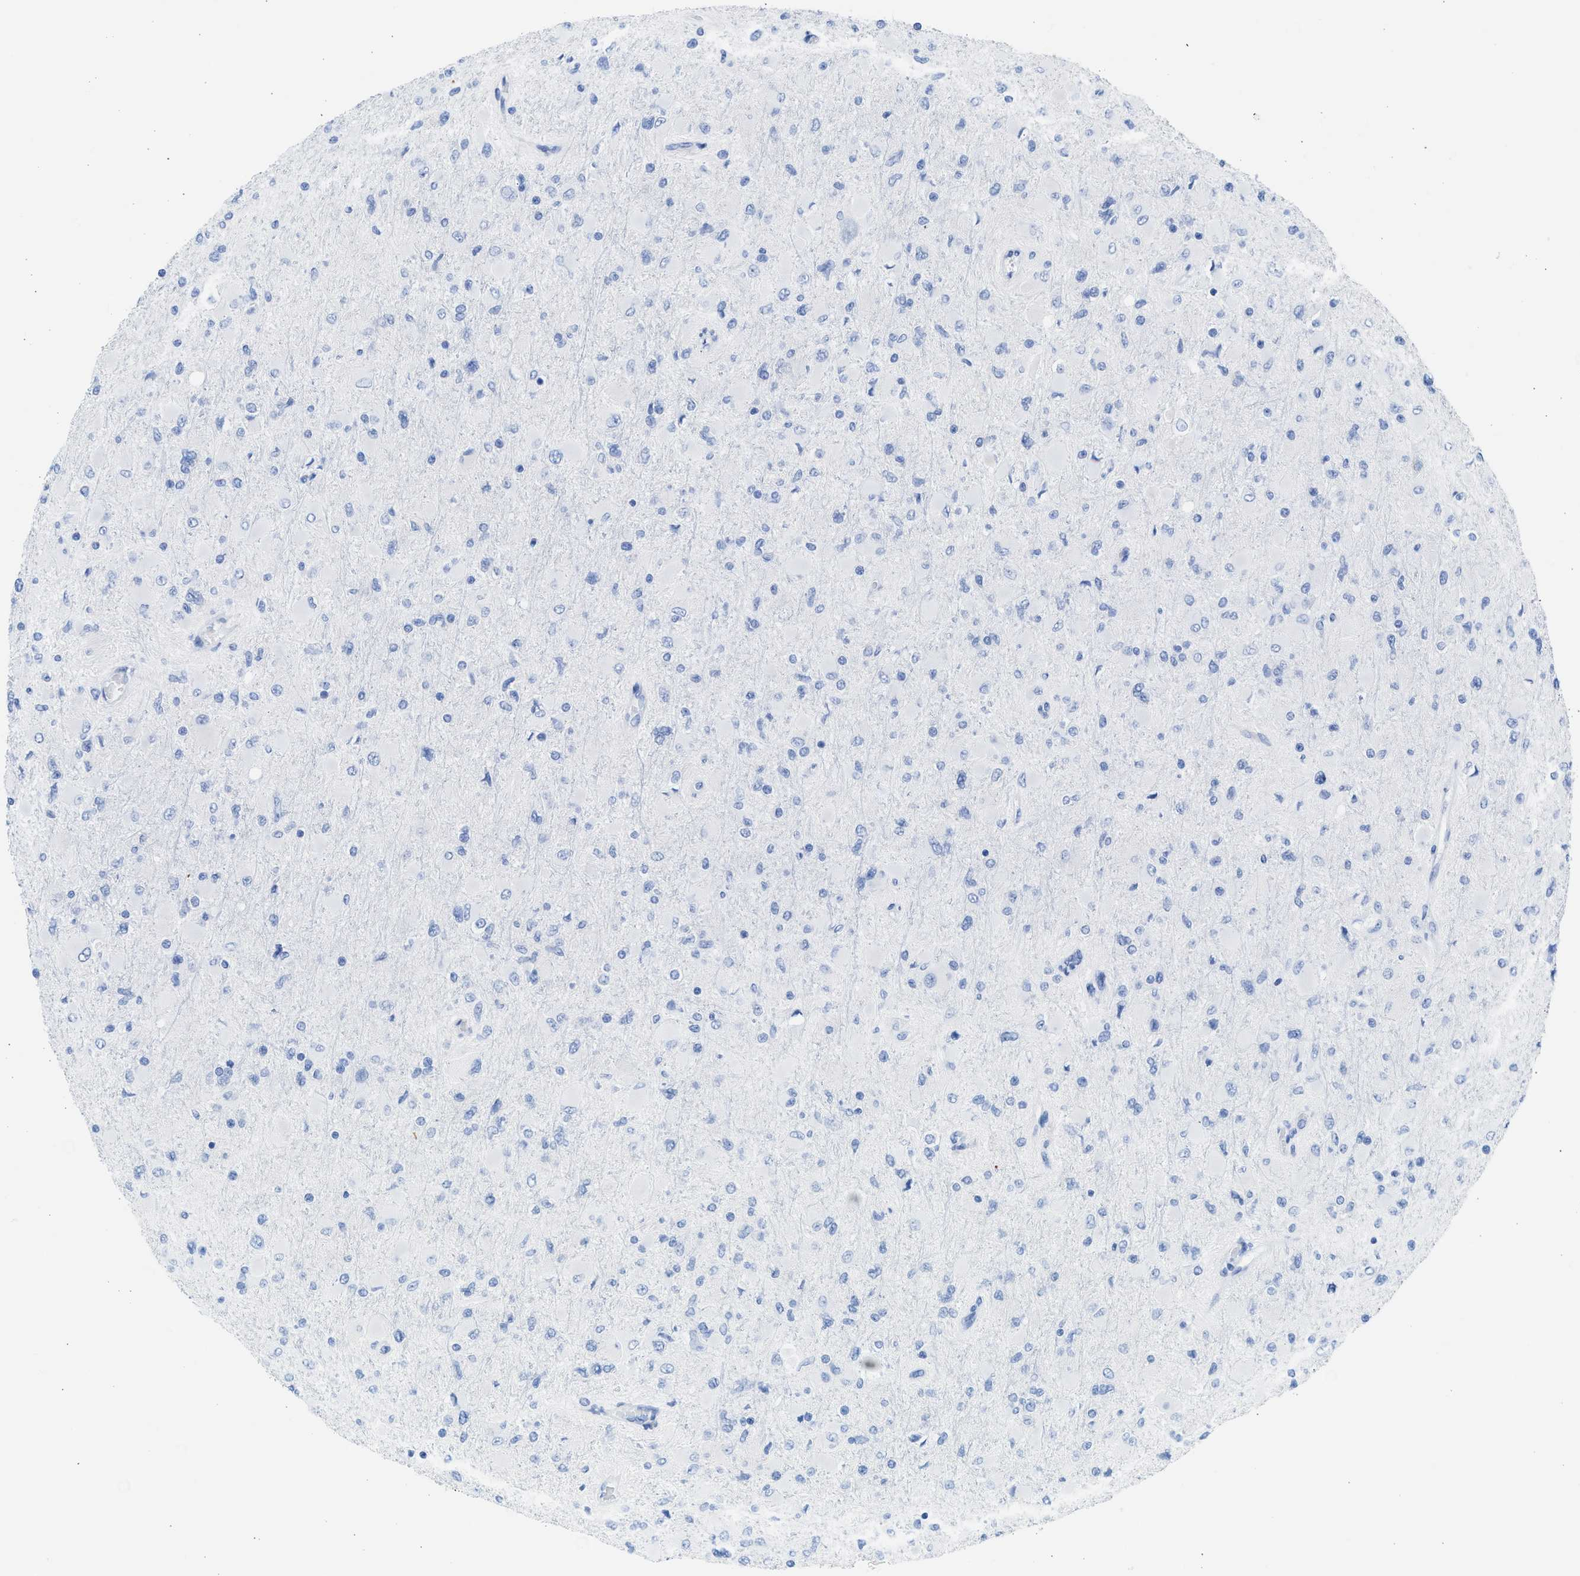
{"staining": {"intensity": "negative", "quantity": "none", "location": "none"}, "tissue": "glioma", "cell_type": "Tumor cells", "image_type": "cancer", "snomed": [{"axis": "morphology", "description": "Glioma, malignant, High grade"}, {"axis": "topography", "description": "Cerebral cortex"}], "caption": "Tumor cells show no significant protein staining in glioma. The staining was performed using DAB (3,3'-diaminobenzidine) to visualize the protein expression in brown, while the nuclei were stained in blue with hematoxylin (Magnification: 20x).", "gene": "SPATA3", "patient": {"sex": "female", "age": 36}}